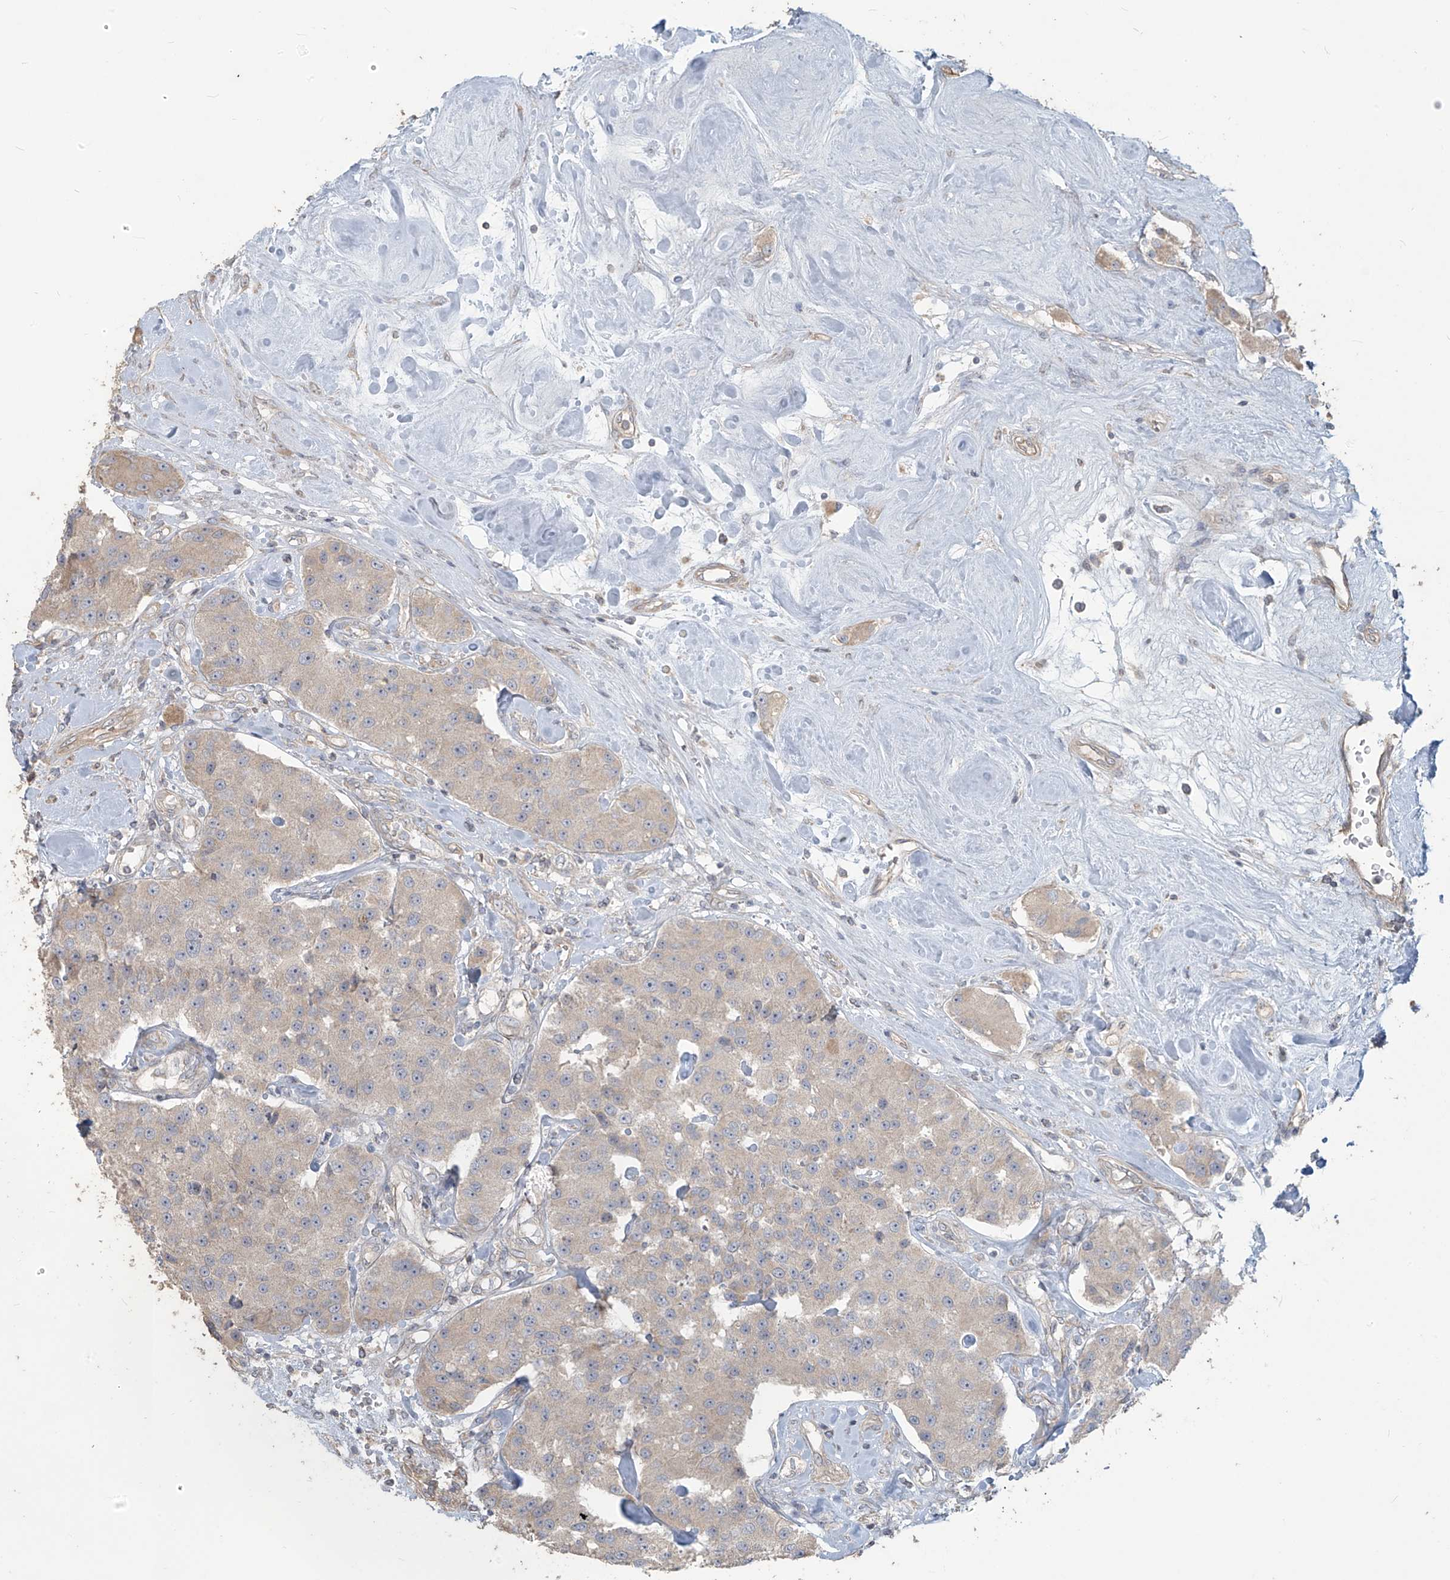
{"staining": {"intensity": "negative", "quantity": "none", "location": "none"}, "tissue": "carcinoid", "cell_type": "Tumor cells", "image_type": "cancer", "snomed": [{"axis": "morphology", "description": "Carcinoid, malignant, NOS"}, {"axis": "topography", "description": "Pancreas"}], "caption": "An immunohistochemistry (IHC) histopathology image of carcinoid (malignant) is shown. There is no staining in tumor cells of carcinoid (malignant).", "gene": "MAGIX", "patient": {"sex": "male", "age": 41}}